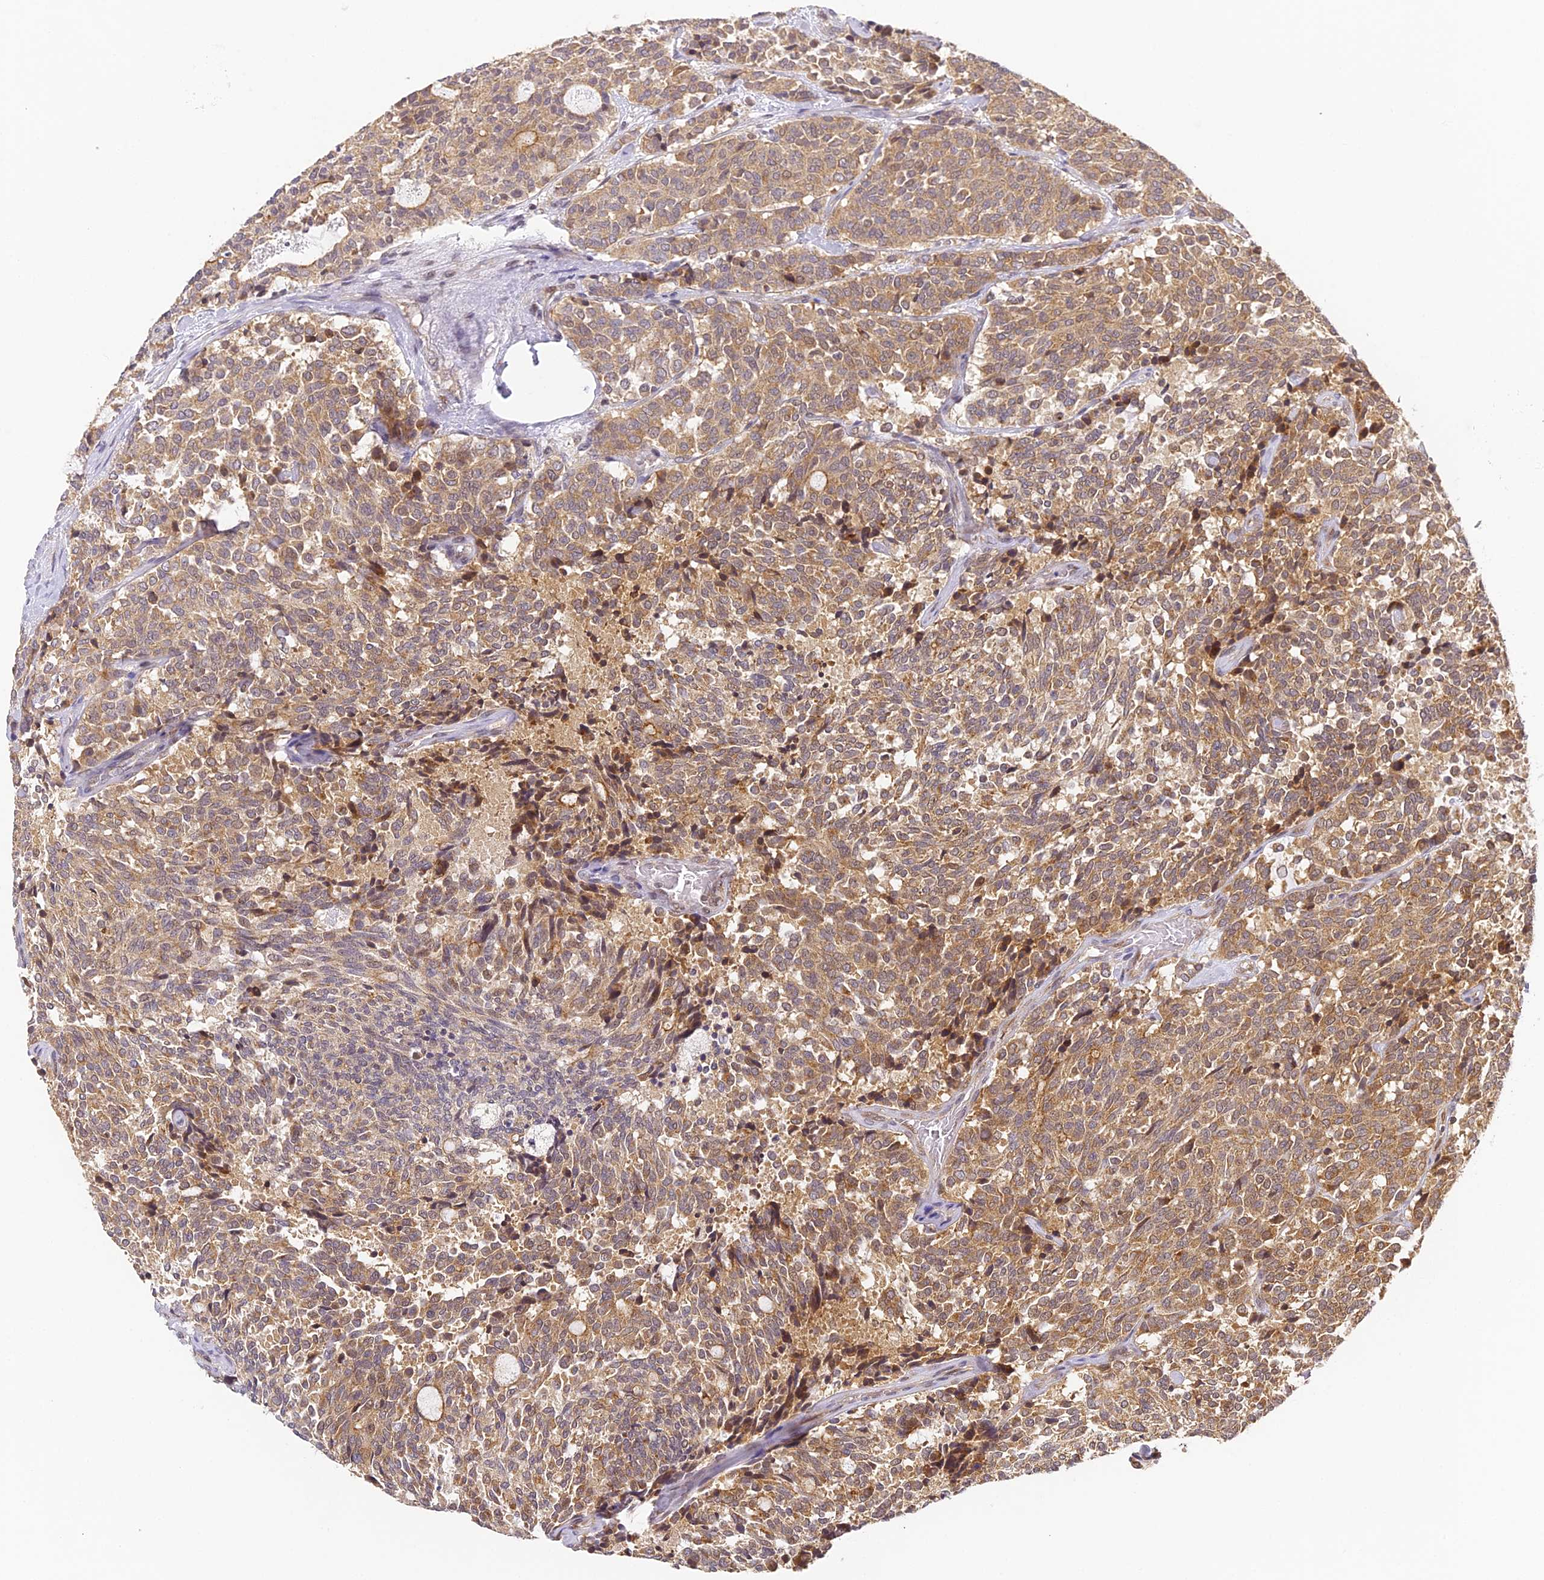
{"staining": {"intensity": "moderate", "quantity": ">75%", "location": "cytoplasmic/membranous,nuclear"}, "tissue": "carcinoid", "cell_type": "Tumor cells", "image_type": "cancer", "snomed": [{"axis": "morphology", "description": "Carcinoid, malignant, NOS"}, {"axis": "topography", "description": "Pancreas"}], "caption": "DAB immunohistochemical staining of carcinoid exhibits moderate cytoplasmic/membranous and nuclear protein positivity in approximately >75% of tumor cells.", "gene": "DNAAF10", "patient": {"sex": "female", "age": 54}}